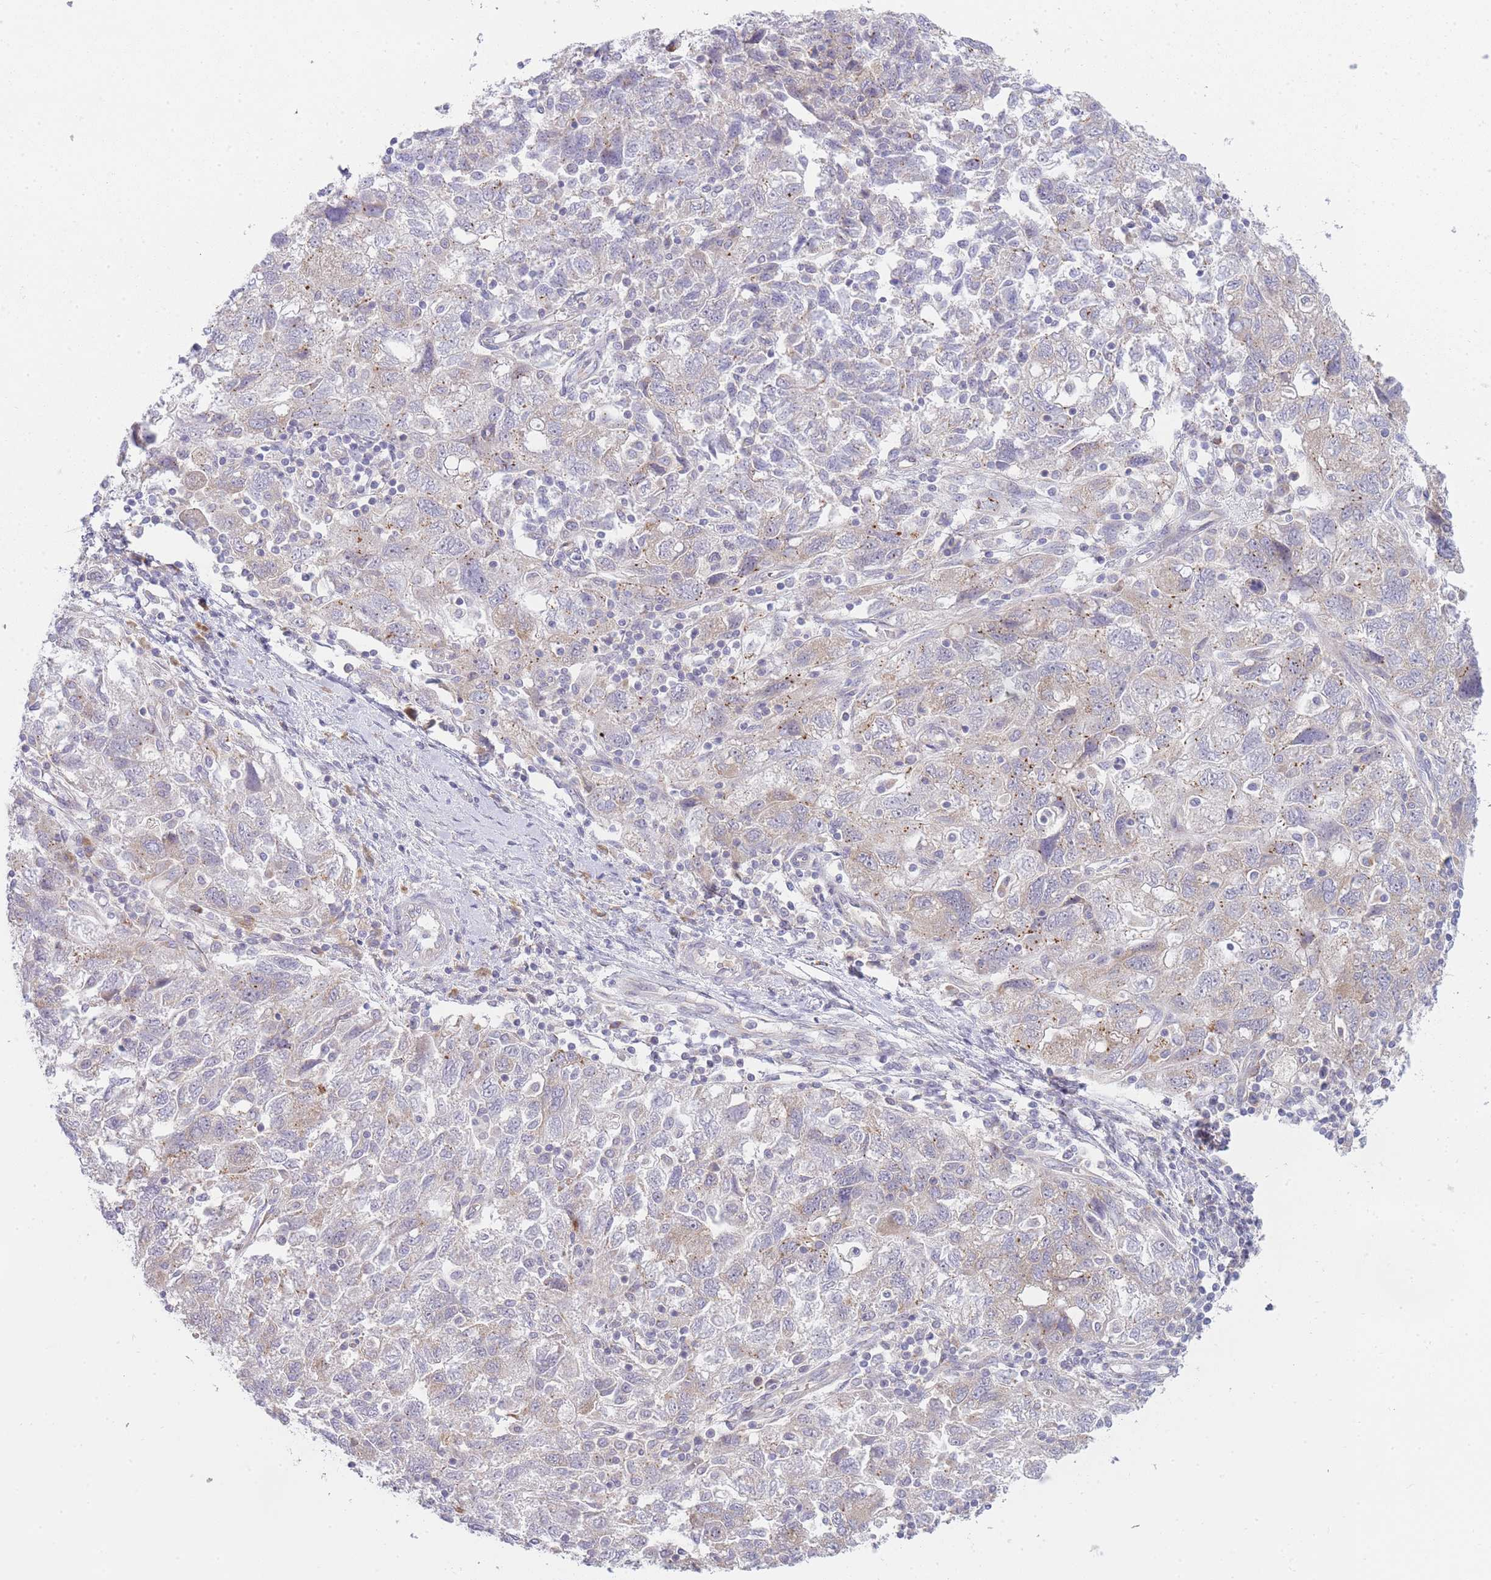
{"staining": {"intensity": "weak", "quantity": "25%-75%", "location": "cytoplasmic/membranous"}, "tissue": "ovarian cancer", "cell_type": "Tumor cells", "image_type": "cancer", "snomed": [{"axis": "morphology", "description": "Carcinoma, NOS"}, {"axis": "morphology", "description": "Cystadenocarcinoma, serous, NOS"}, {"axis": "topography", "description": "Ovary"}], "caption": "A high-resolution image shows IHC staining of ovarian cancer, which displays weak cytoplasmic/membranous positivity in approximately 25%-75% of tumor cells.", "gene": "OR5L2", "patient": {"sex": "female", "age": 69}}